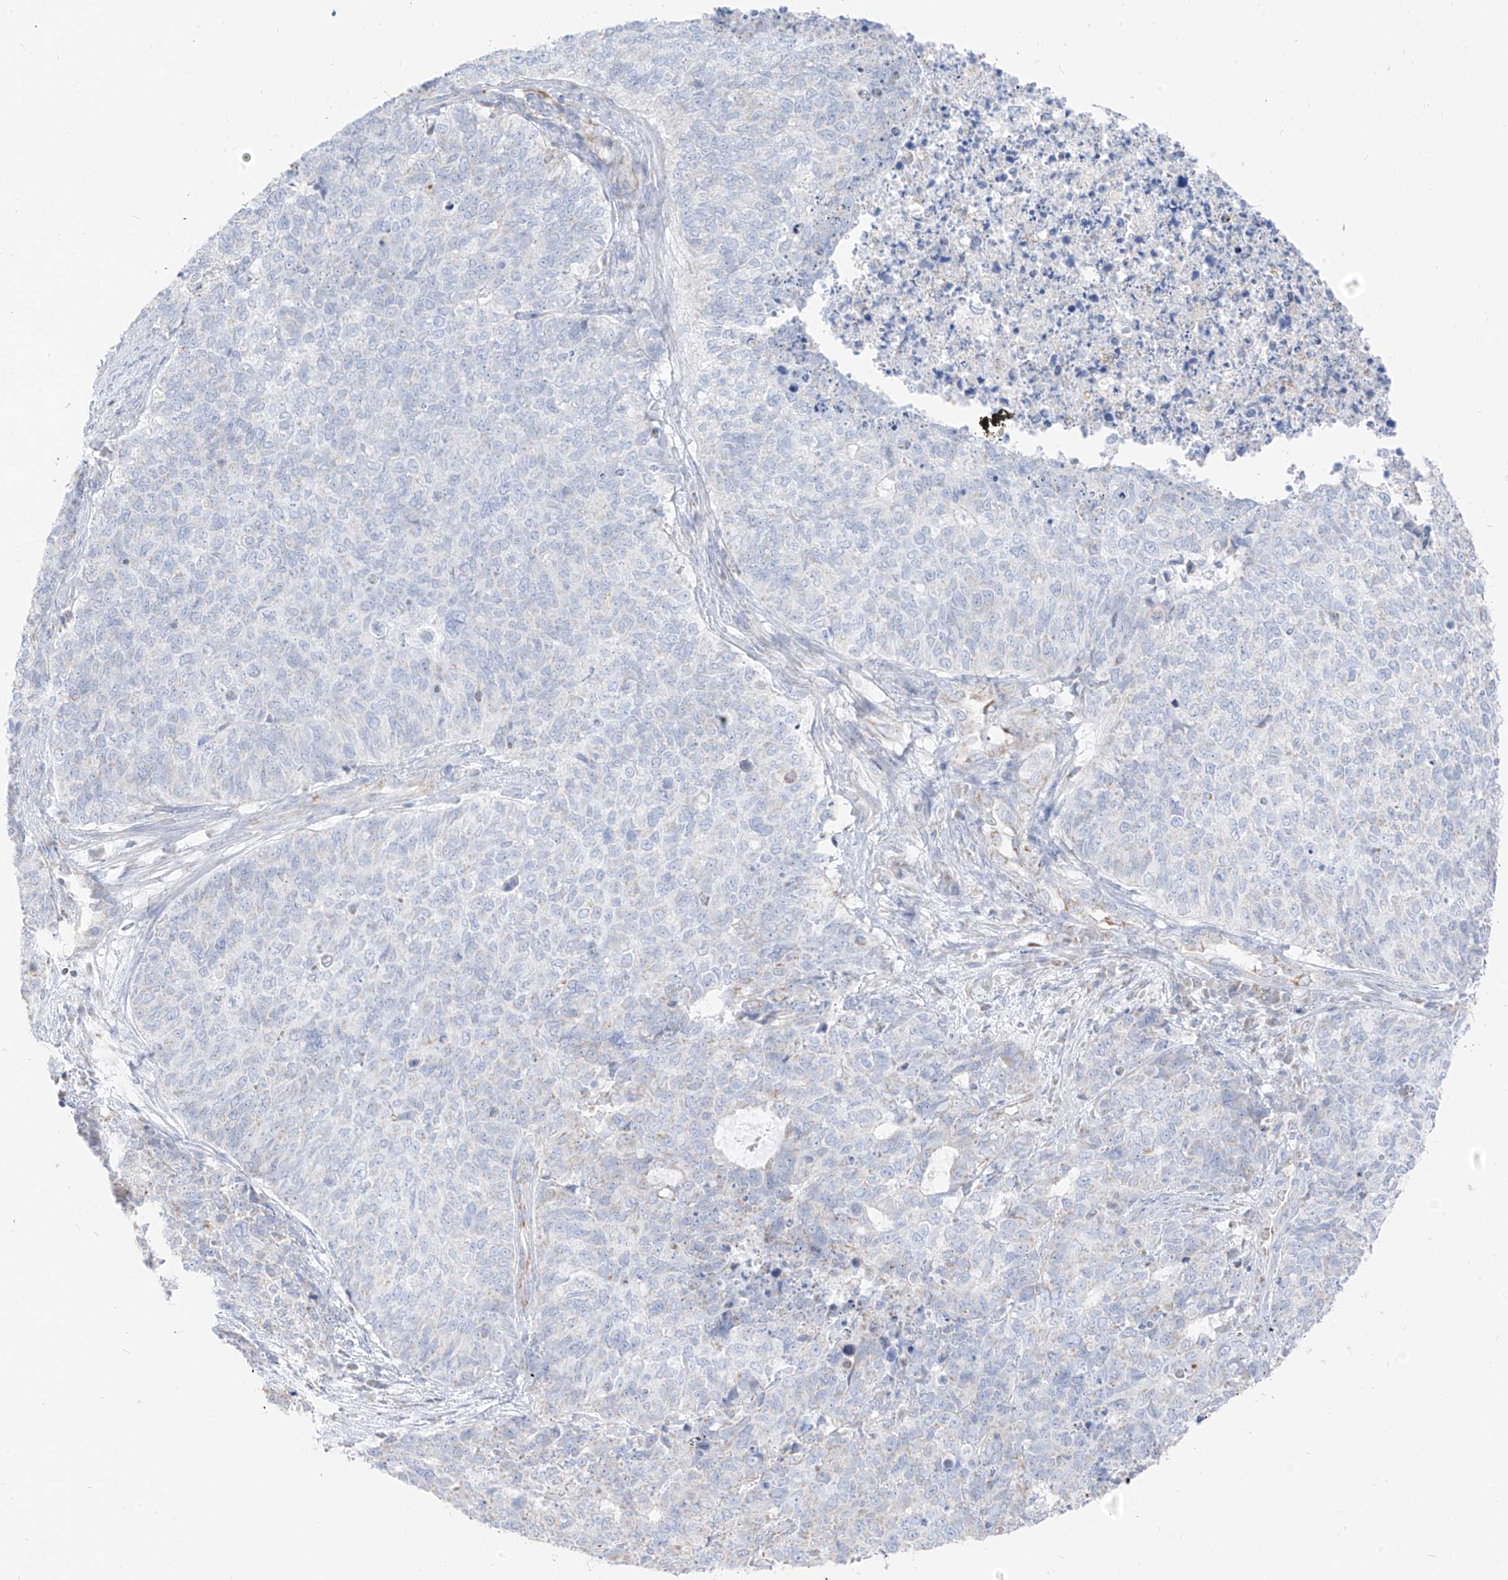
{"staining": {"intensity": "negative", "quantity": "none", "location": "none"}, "tissue": "cervical cancer", "cell_type": "Tumor cells", "image_type": "cancer", "snomed": [{"axis": "morphology", "description": "Squamous cell carcinoma, NOS"}, {"axis": "topography", "description": "Cervix"}], "caption": "Tumor cells show no significant expression in squamous cell carcinoma (cervical). (DAB IHC visualized using brightfield microscopy, high magnification).", "gene": "ETHE1", "patient": {"sex": "female", "age": 63}}